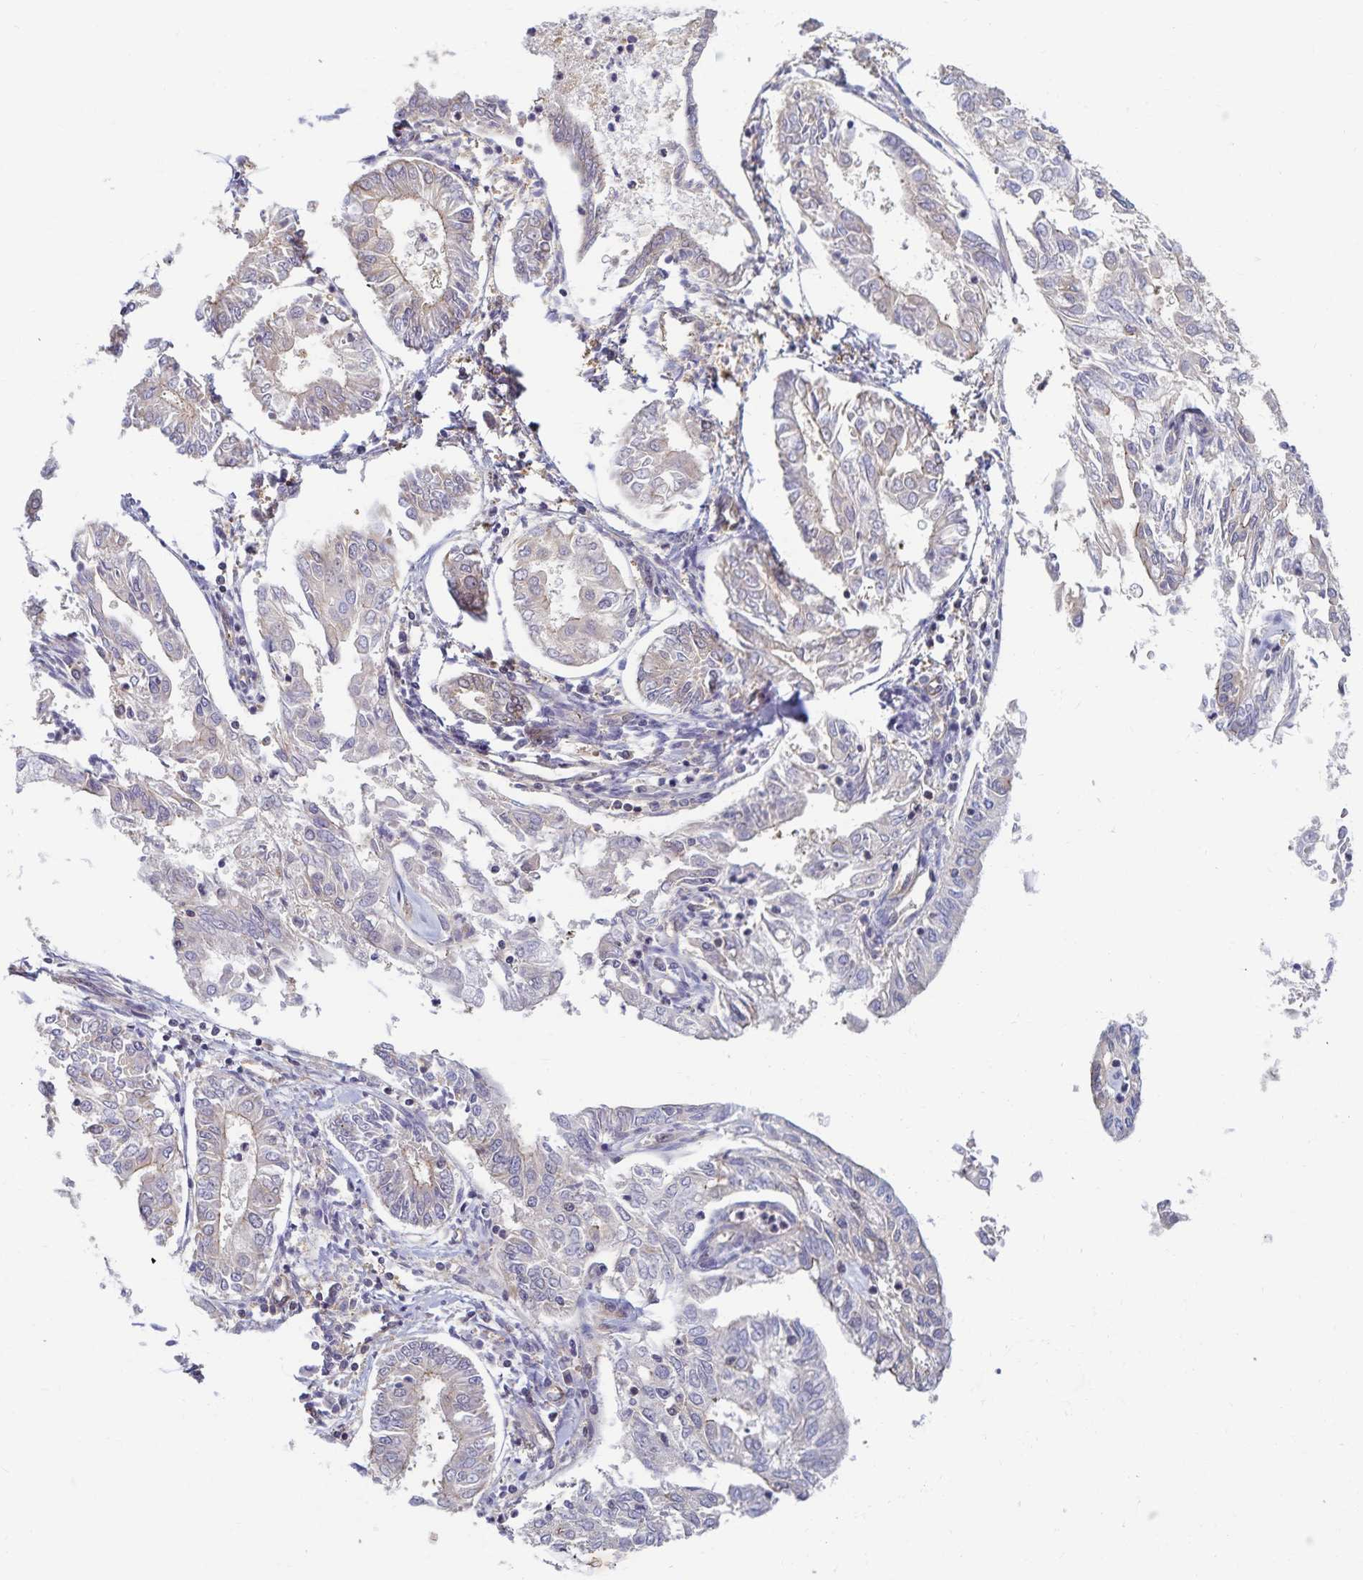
{"staining": {"intensity": "negative", "quantity": "none", "location": "none"}, "tissue": "endometrial cancer", "cell_type": "Tumor cells", "image_type": "cancer", "snomed": [{"axis": "morphology", "description": "Adenocarcinoma, NOS"}, {"axis": "topography", "description": "Endometrium"}], "caption": "A histopathology image of adenocarcinoma (endometrial) stained for a protein shows no brown staining in tumor cells.", "gene": "RAB9B", "patient": {"sex": "female", "age": 68}}